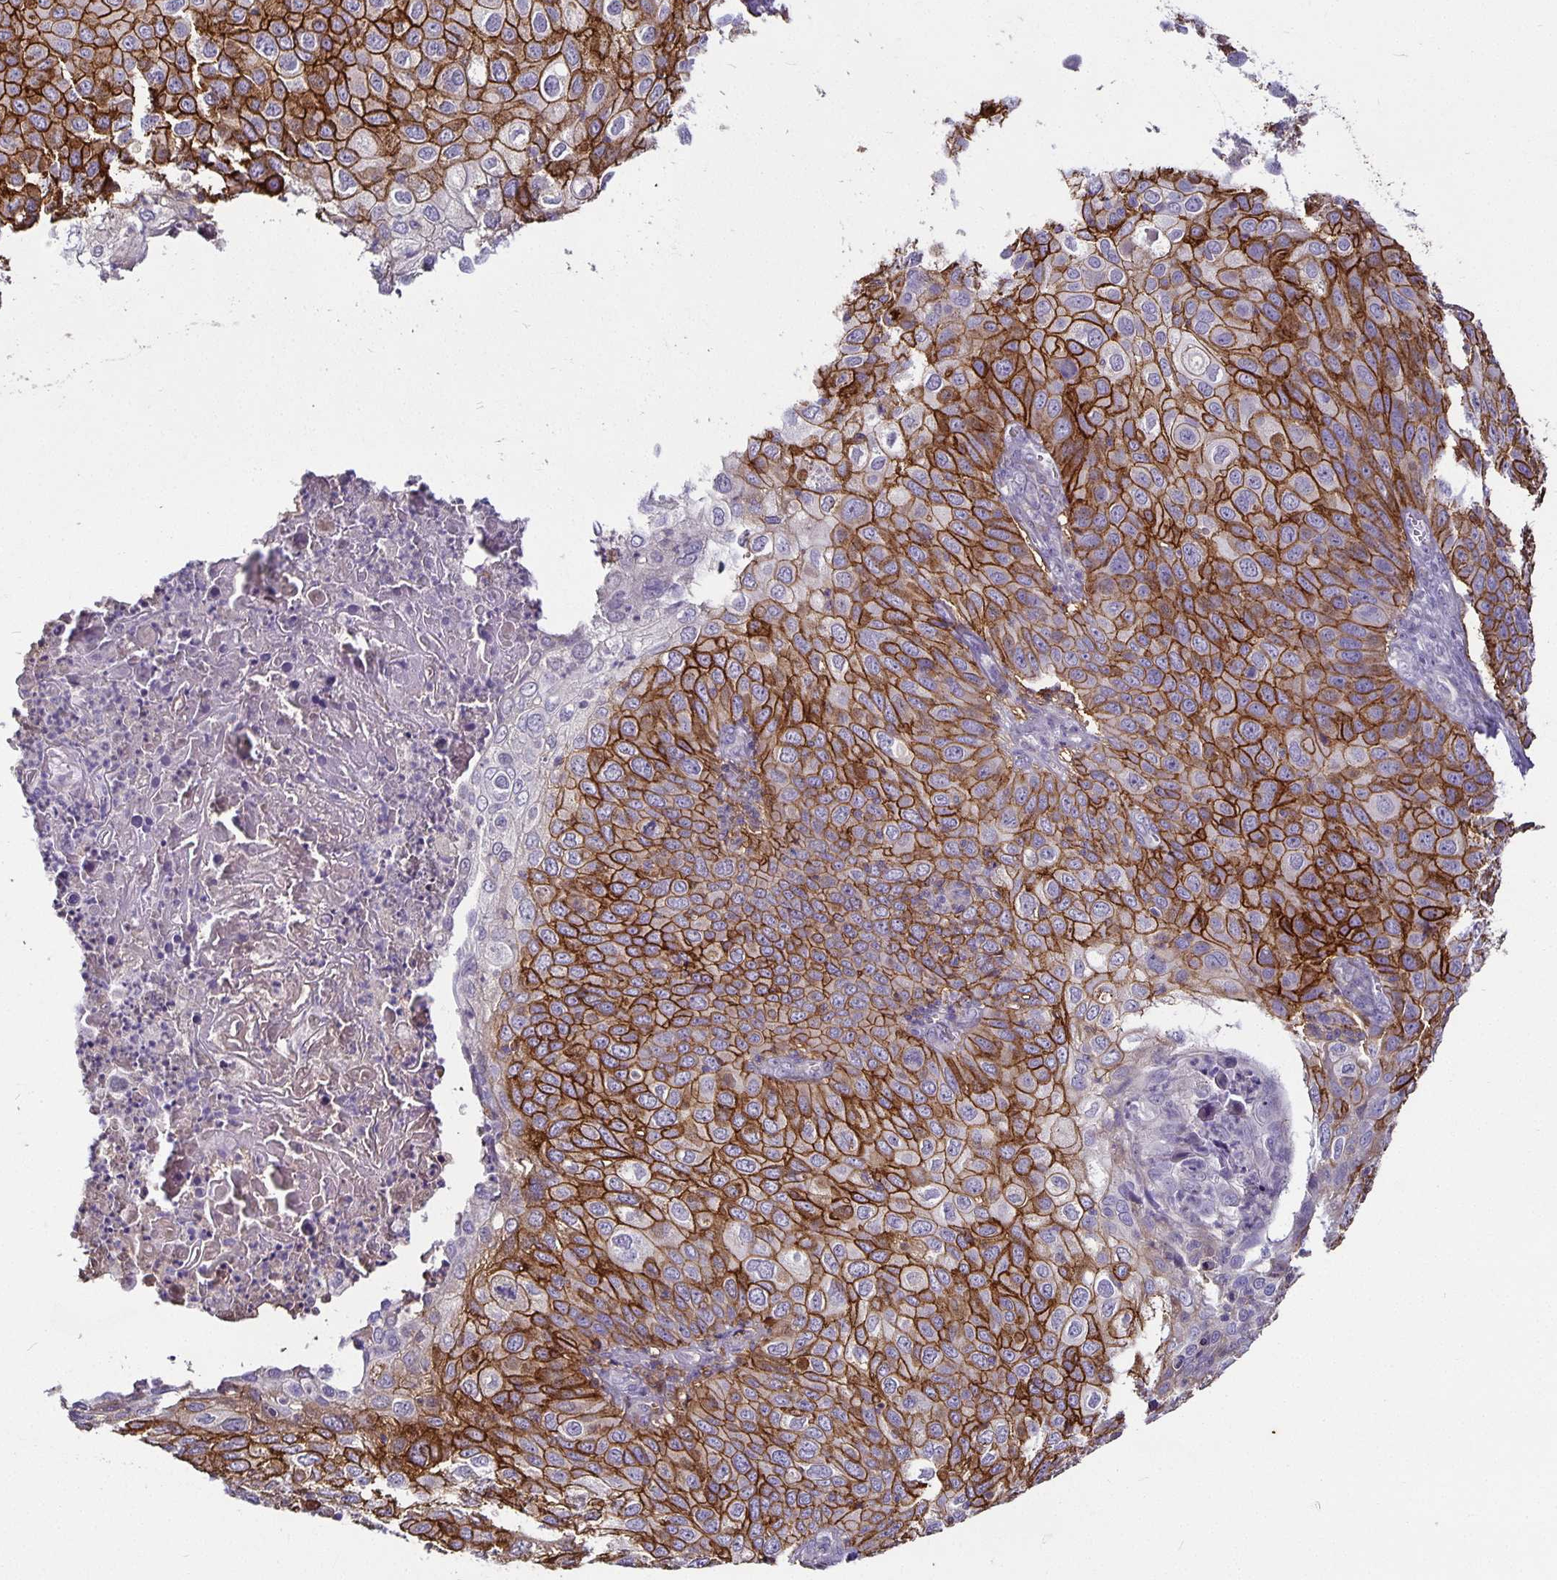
{"staining": {"intensity": "strong", "quantity": ">75%", "location": "cytoplasmic/membranous"}, "tissue": "skin cancer", "cell_type": "Tumor cells", "image_type": "cancer", "snomed": [{"axis": "morphology", "description": "Squamous cell carcinoma, NOS"}, {"axis": "topography", "description": "Skin"}], "caption": "This image shows immunohistochemistry (IHC) staining of human skin cancer, with high strong cytoplasmic/membranous positivity in approximately >75% of tumor cells.", "gene": "CA12", "patient": {"sex": "male", "age": 87}}